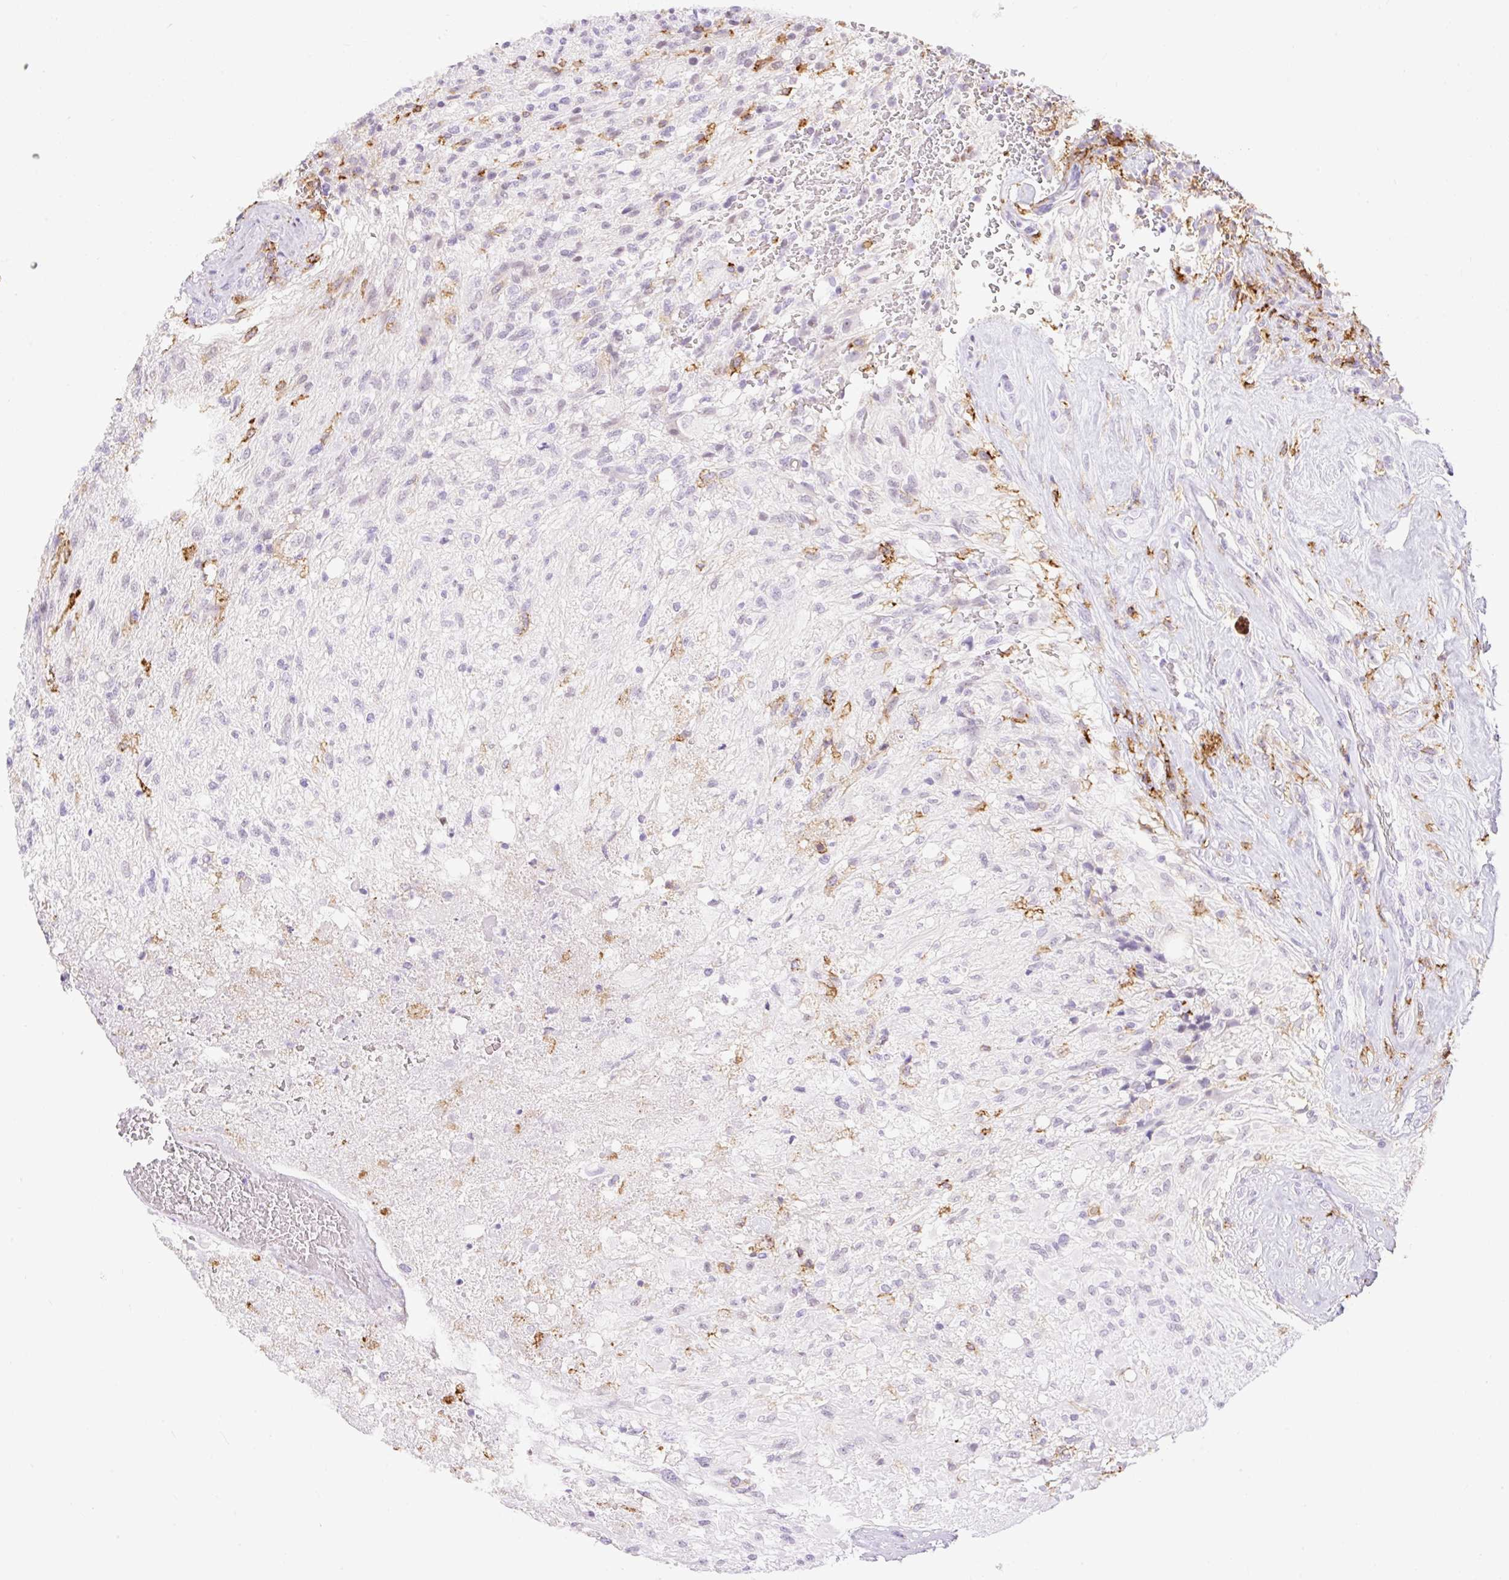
{"staining": {"intensity": "negative", "quantity": "none", "location": "none"}, "tissue": "glioma", "cell_type": "Tumor cells", "image_type": "cancer", "snomed": [{"axis": "morphology", "description": "Glioma, malignant, High grade"}, {"axis": "topography", "description": "Brain"}], "caption": "The micrograph demonstrates no staining of tumor cells in malignant glioma (high-grade).", "gene": "SIGLEC1", "patient": {"sex": "male", "age": 56}}